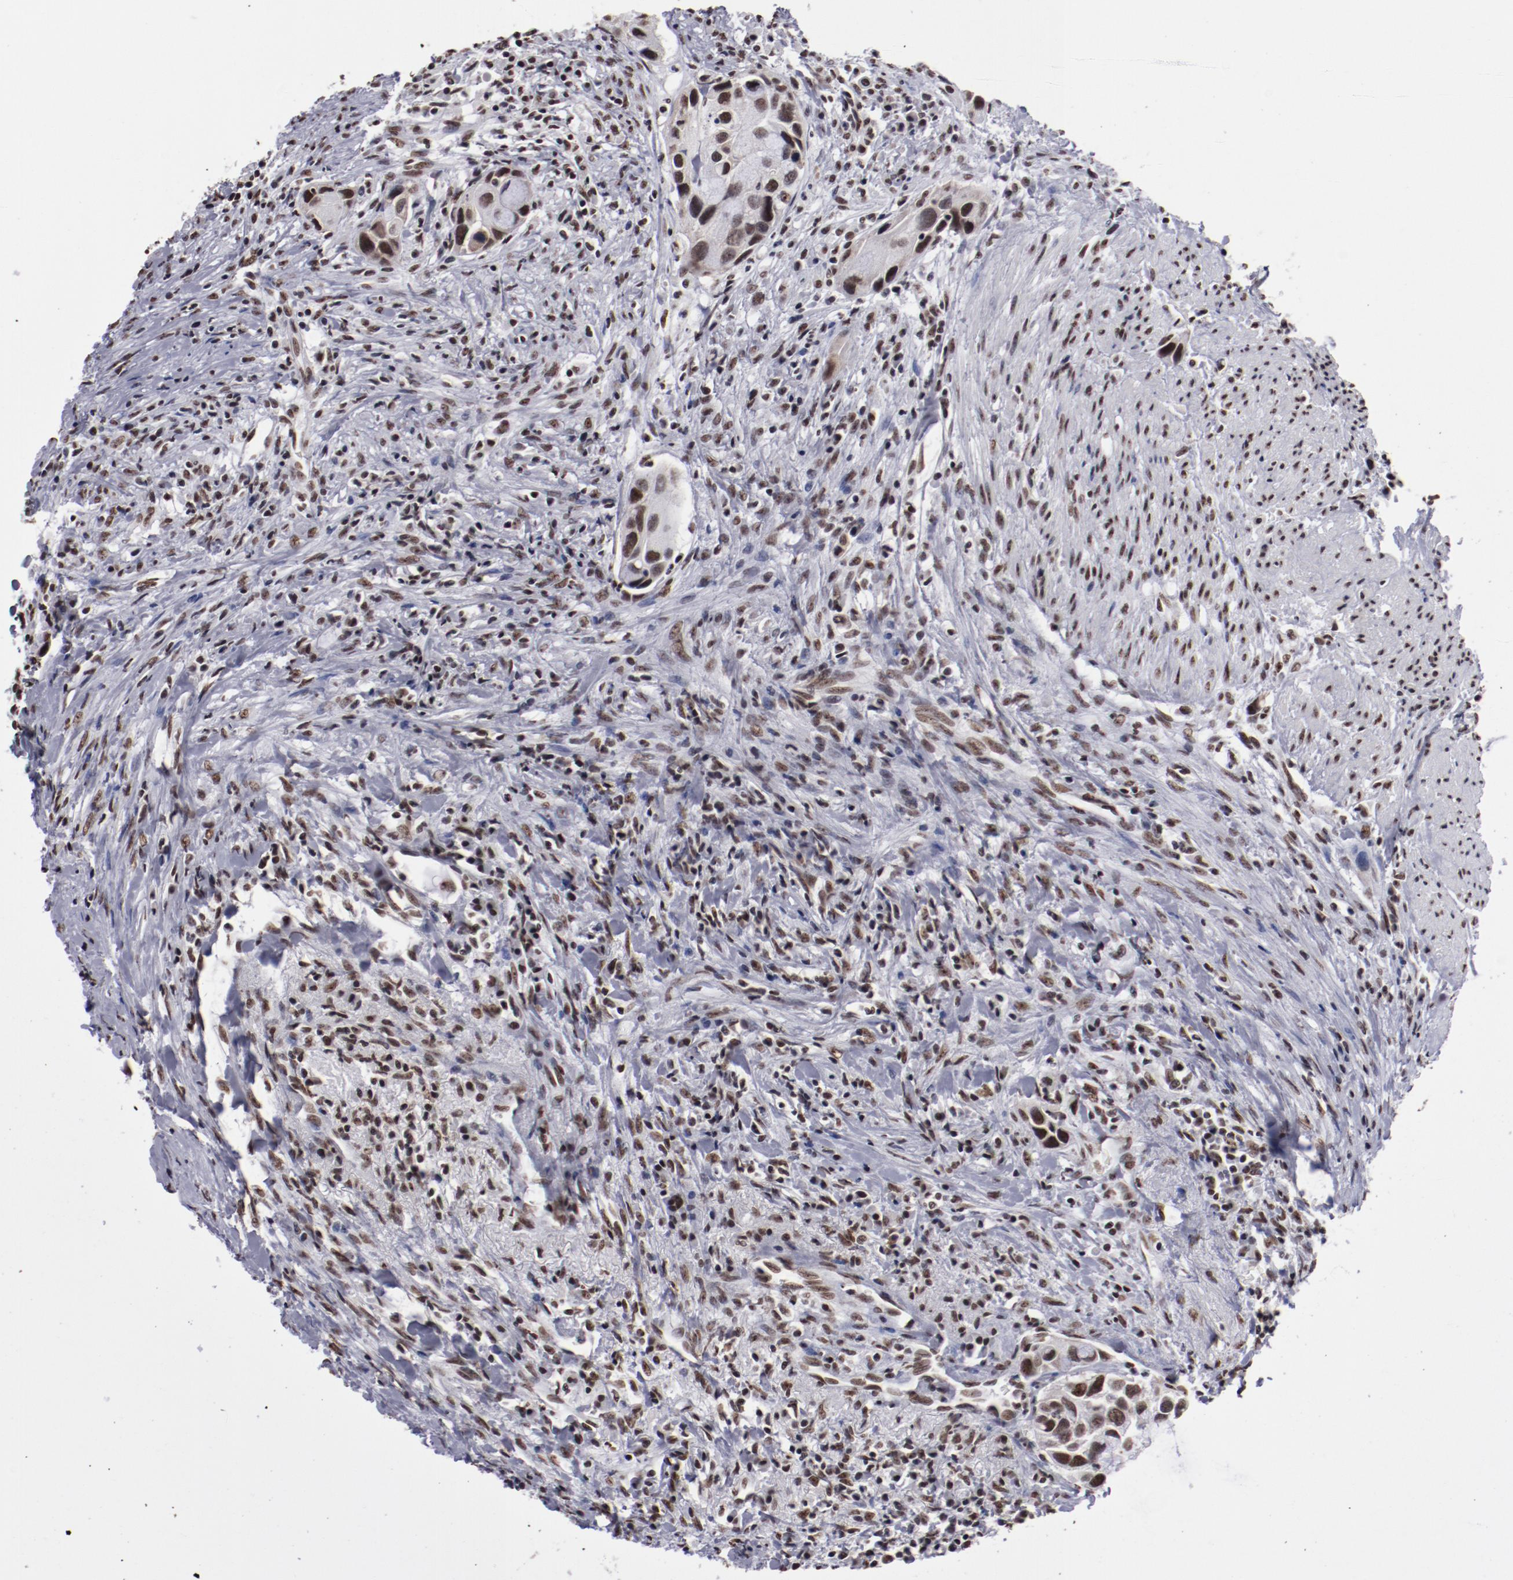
{"staining": {"intensity": "strong", "quantity": ">75%", "location": "nuclear"}, "tissue": "urothelial cancer", "cell_type": "Tumor cells", "image_type": "cancer", "snomed": [{"axis": "morphology", "description": "Urothelial carcinoma, High grade"}, {"axis": "topography", "description": "Urinary bladder"}], "caption": "There is high levels of strong nuclear positivity in tumor cells of urothelial carcinoma (high-grade), as demonstrated by immunohistochemical staining (brown color).", "gene": "HNRNPA2B1", "patient": {"sex": "male", "age": 66}}